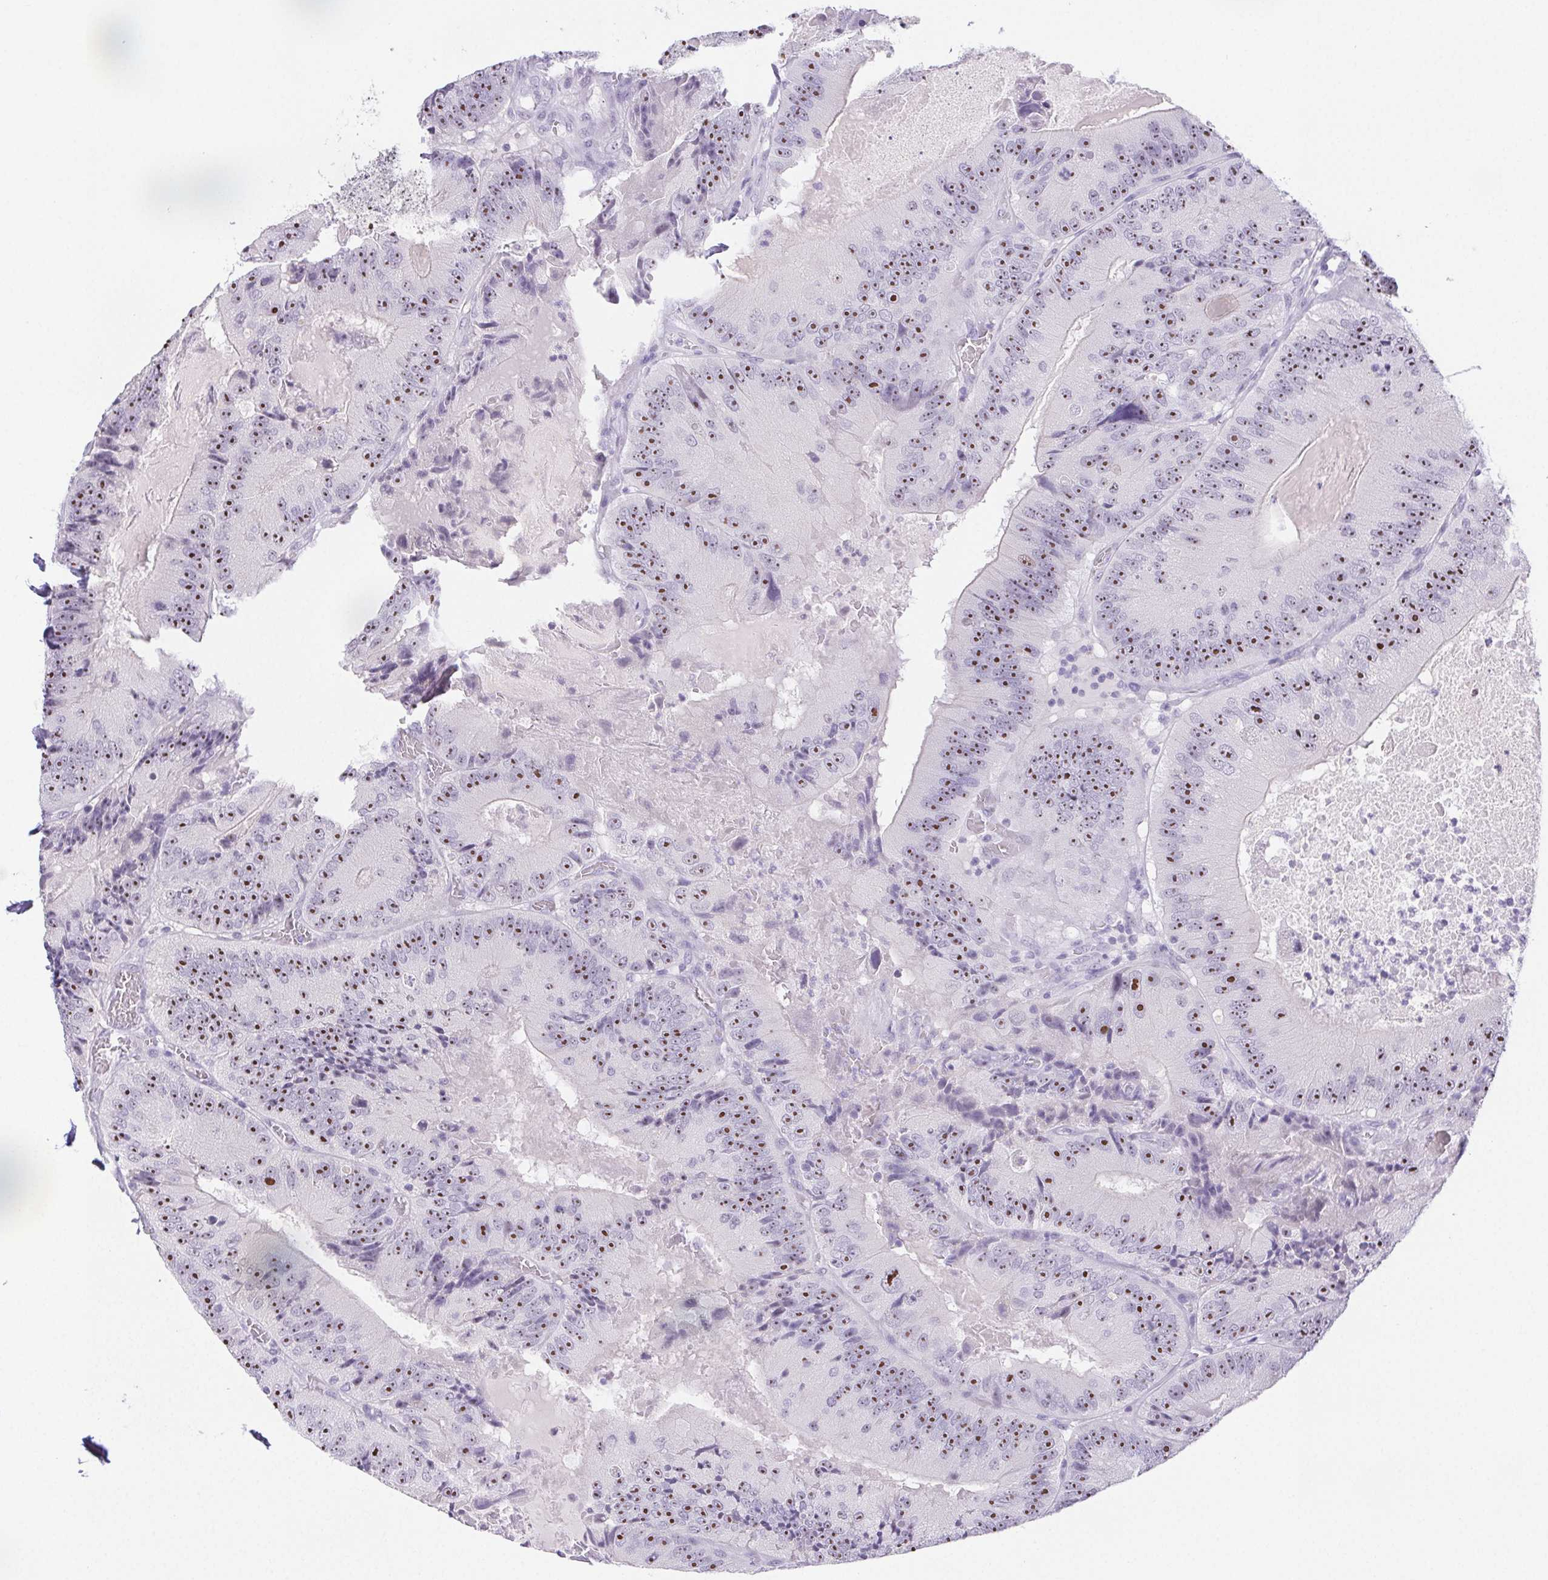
{"staining": {"intensity": "strong", "quantity": ">75%", "location": "nuclear"}, "tissue": "colorectal cancer", "cell_type": "Tumor cells", "image_type": "cancer", "snomed": [{"axis": "morphology", "description": "Adenocarcinoma, NOS"}, {"axis": "topography", "description": "Colon"}], "caption": "Strong nuclear protein expression is appreciated in about >75% of tumor cells in colorectal adenocarcinoma.", "gene": "ST8SIA3", "patient": {"sex": "female", "age": 86}}